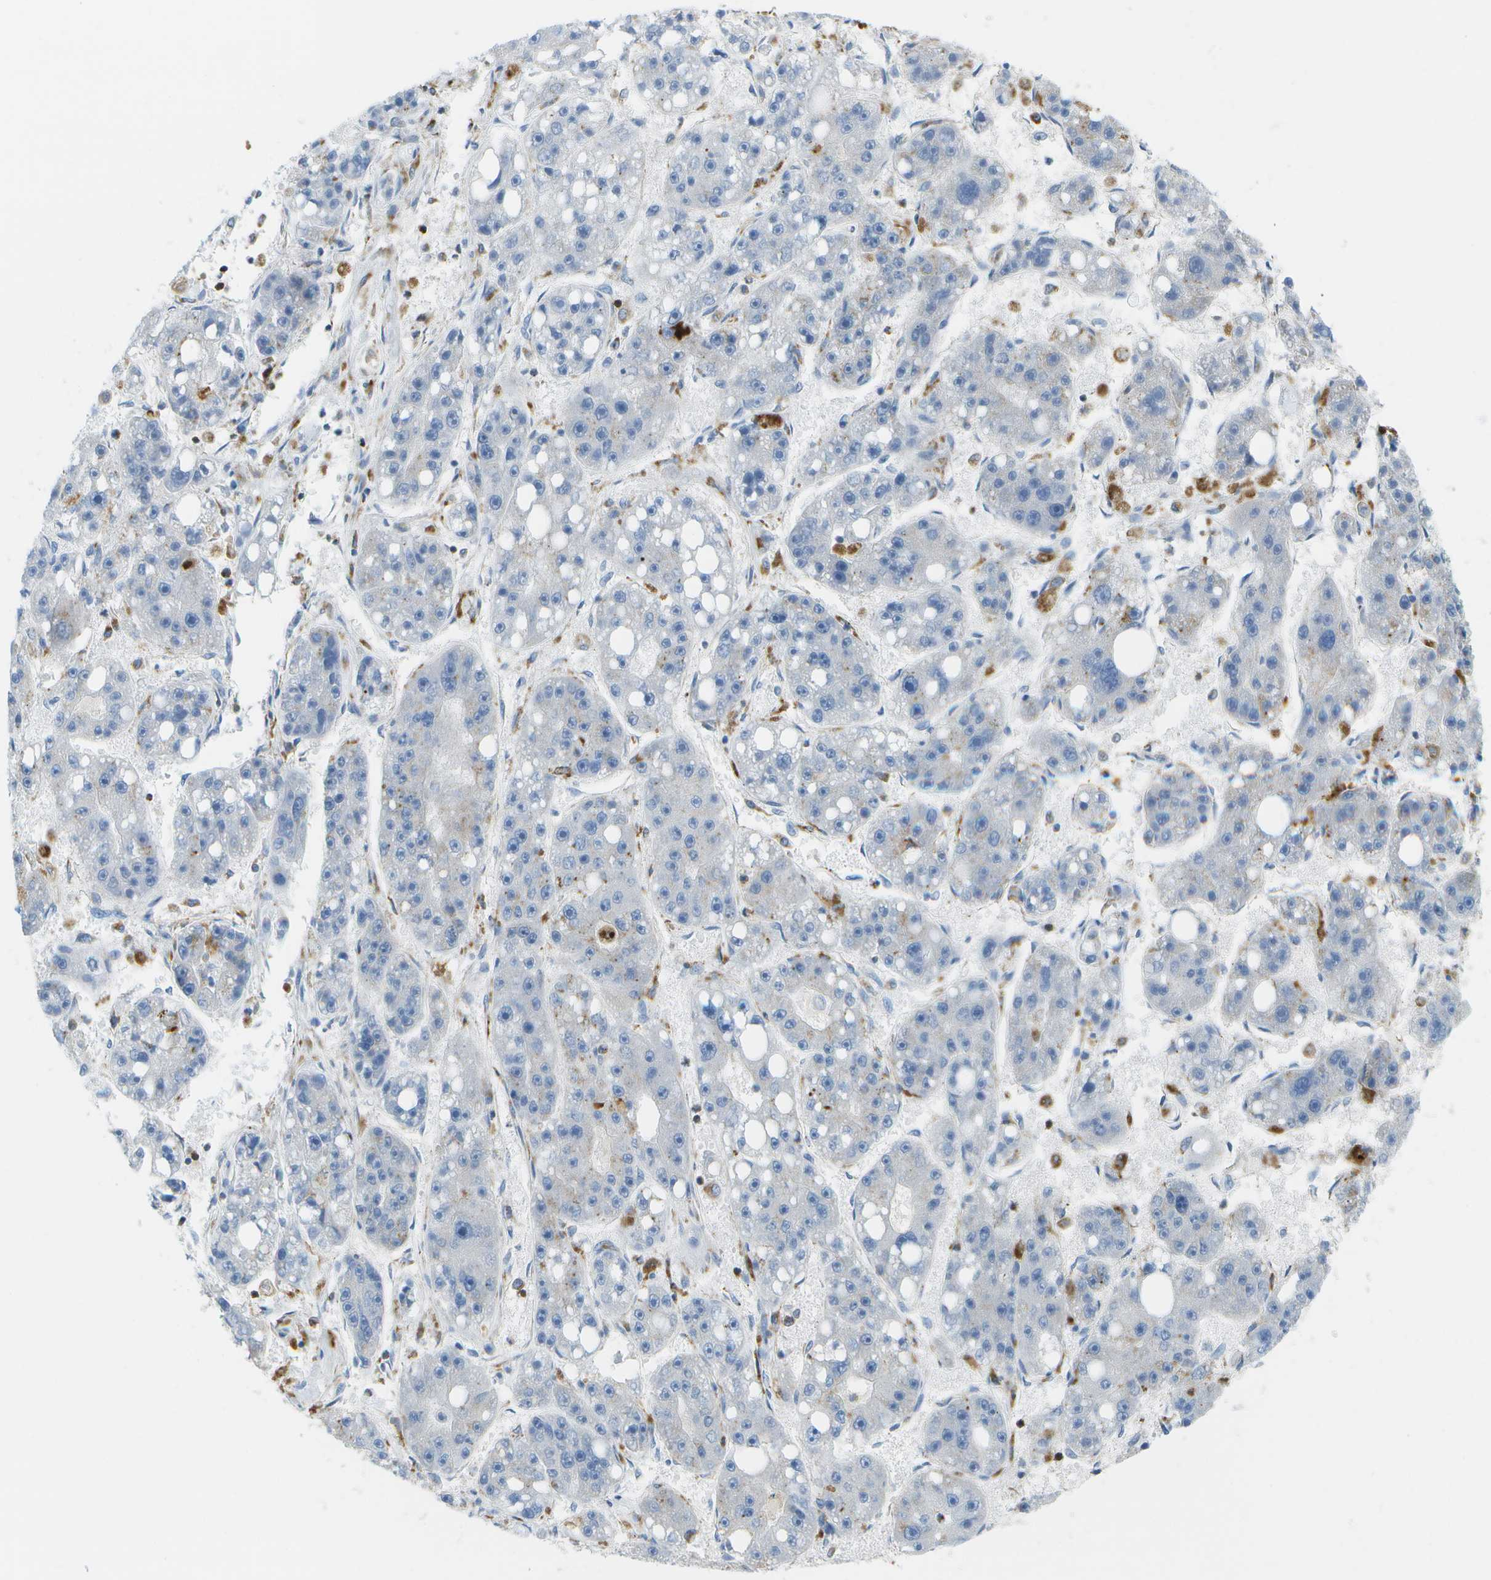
{"staining": {"intensity": "negative", "quantity": "none", "location": "none"}, "tissue": "liver cancer", "cell_type": "Tumor cells", "image_type": "cancer", "snomed": [{"axis": "morphology", "description": "Carcinoma, Hepatocellular, NOS"}, {"axis": "topography", "description": "Liver"}], "caption": "This is a micrograph of immunohistochemistry (IHC) staining of liver cancer (hepatocellular carcinoma), which shows no staining in tumor cells. (Stains: DAB IHC with hematoxylin counter stain, Microscopy: brightfield microscopy at high magnification).", "gene": "PRCP", "patient": {"sex": "female", "age": 61}}